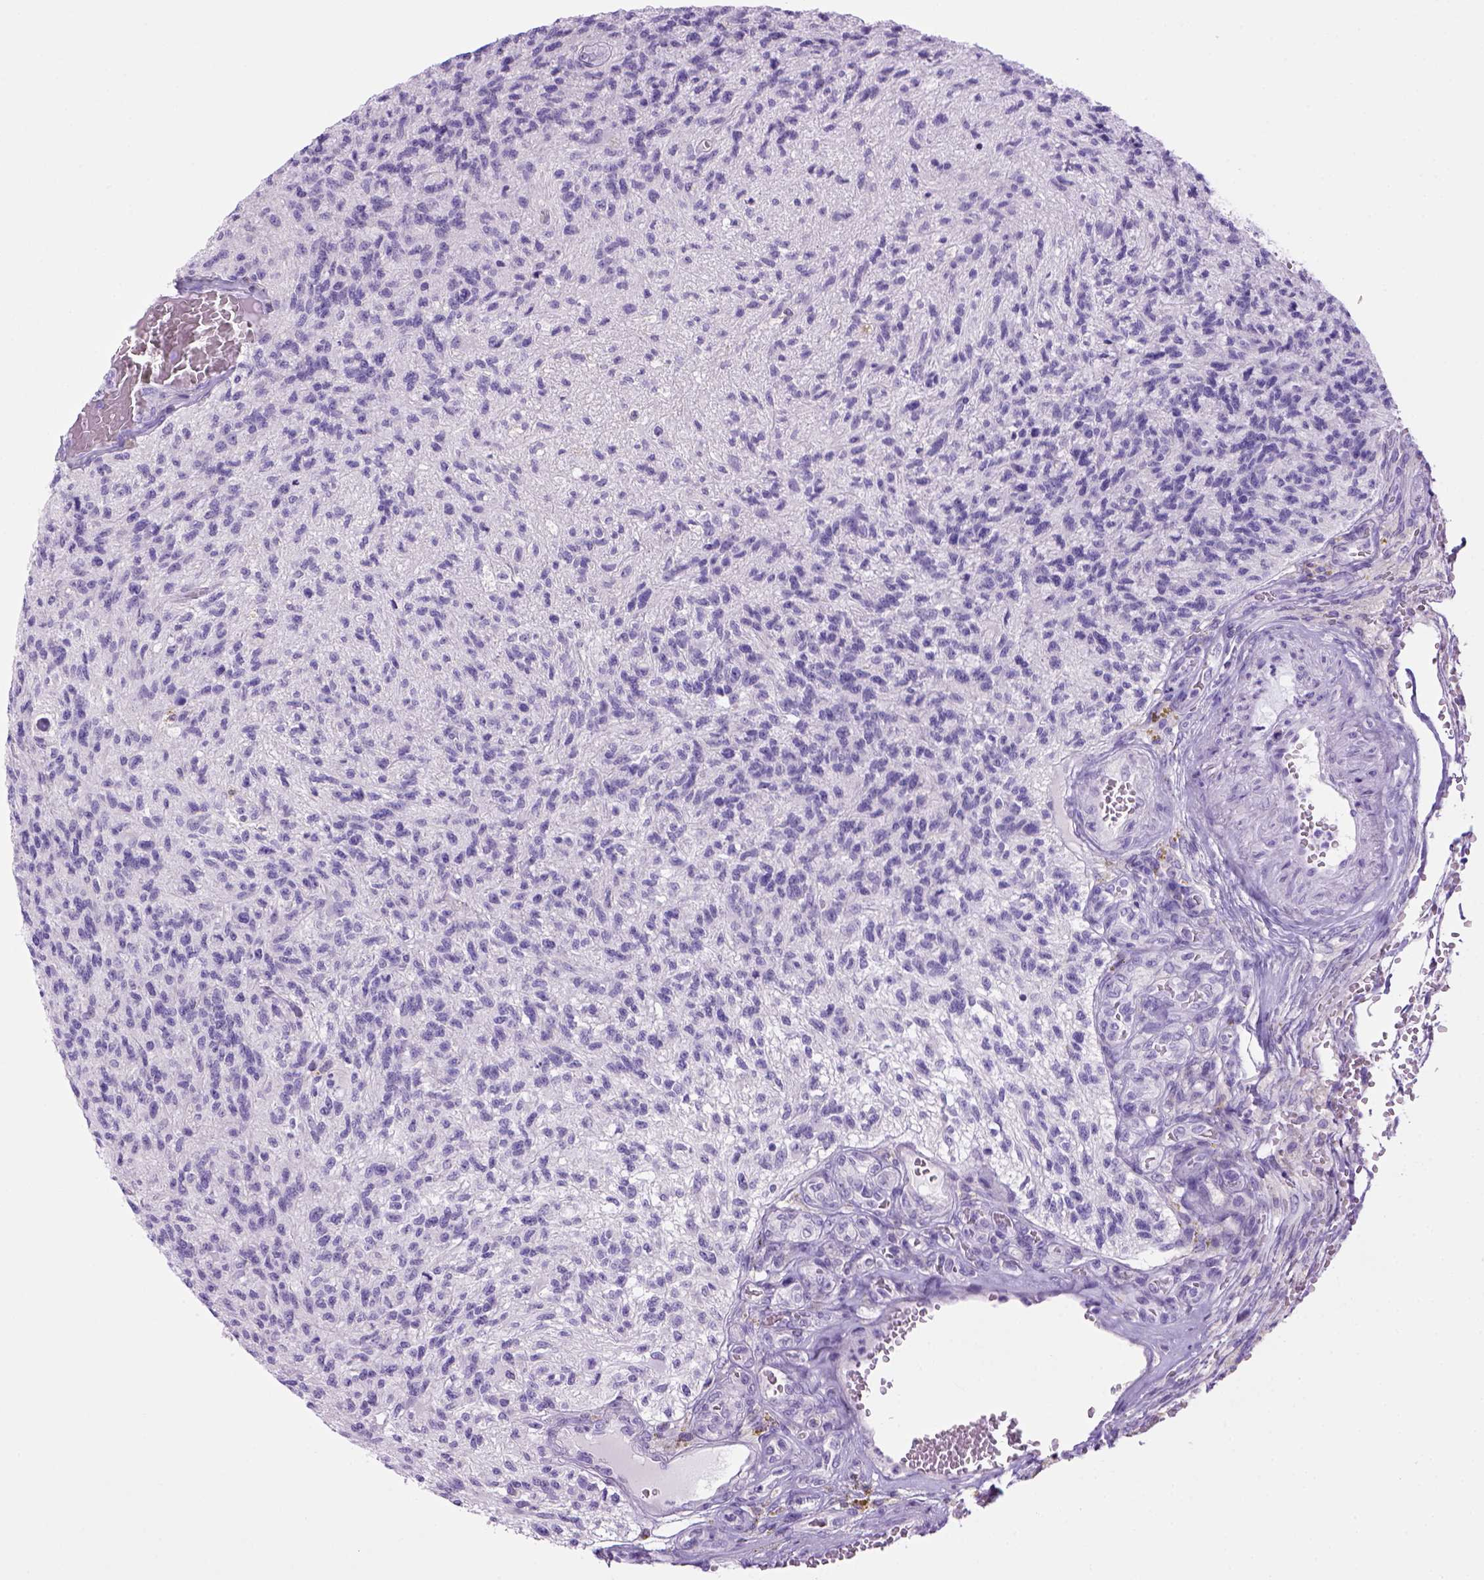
{"staining": {"intensity": "negative", "quantity": "none", "location": "none"}, "tissue": "glioma", "cell_type": "Tumor cells", "image_type": "cancer", "snomed": [{"axis": "morphology", "description": "Glioma, malignant, High grade"}, {"axis": "topography", "description": "Brain"}], "caption": "Immunohistochemistry image of malignant glioma (high-grade) stained for a protein (brown), which reveals no staining in tumor cells.", "gene": "SGCG", "patient": {"sex": "male", "age": 56}}